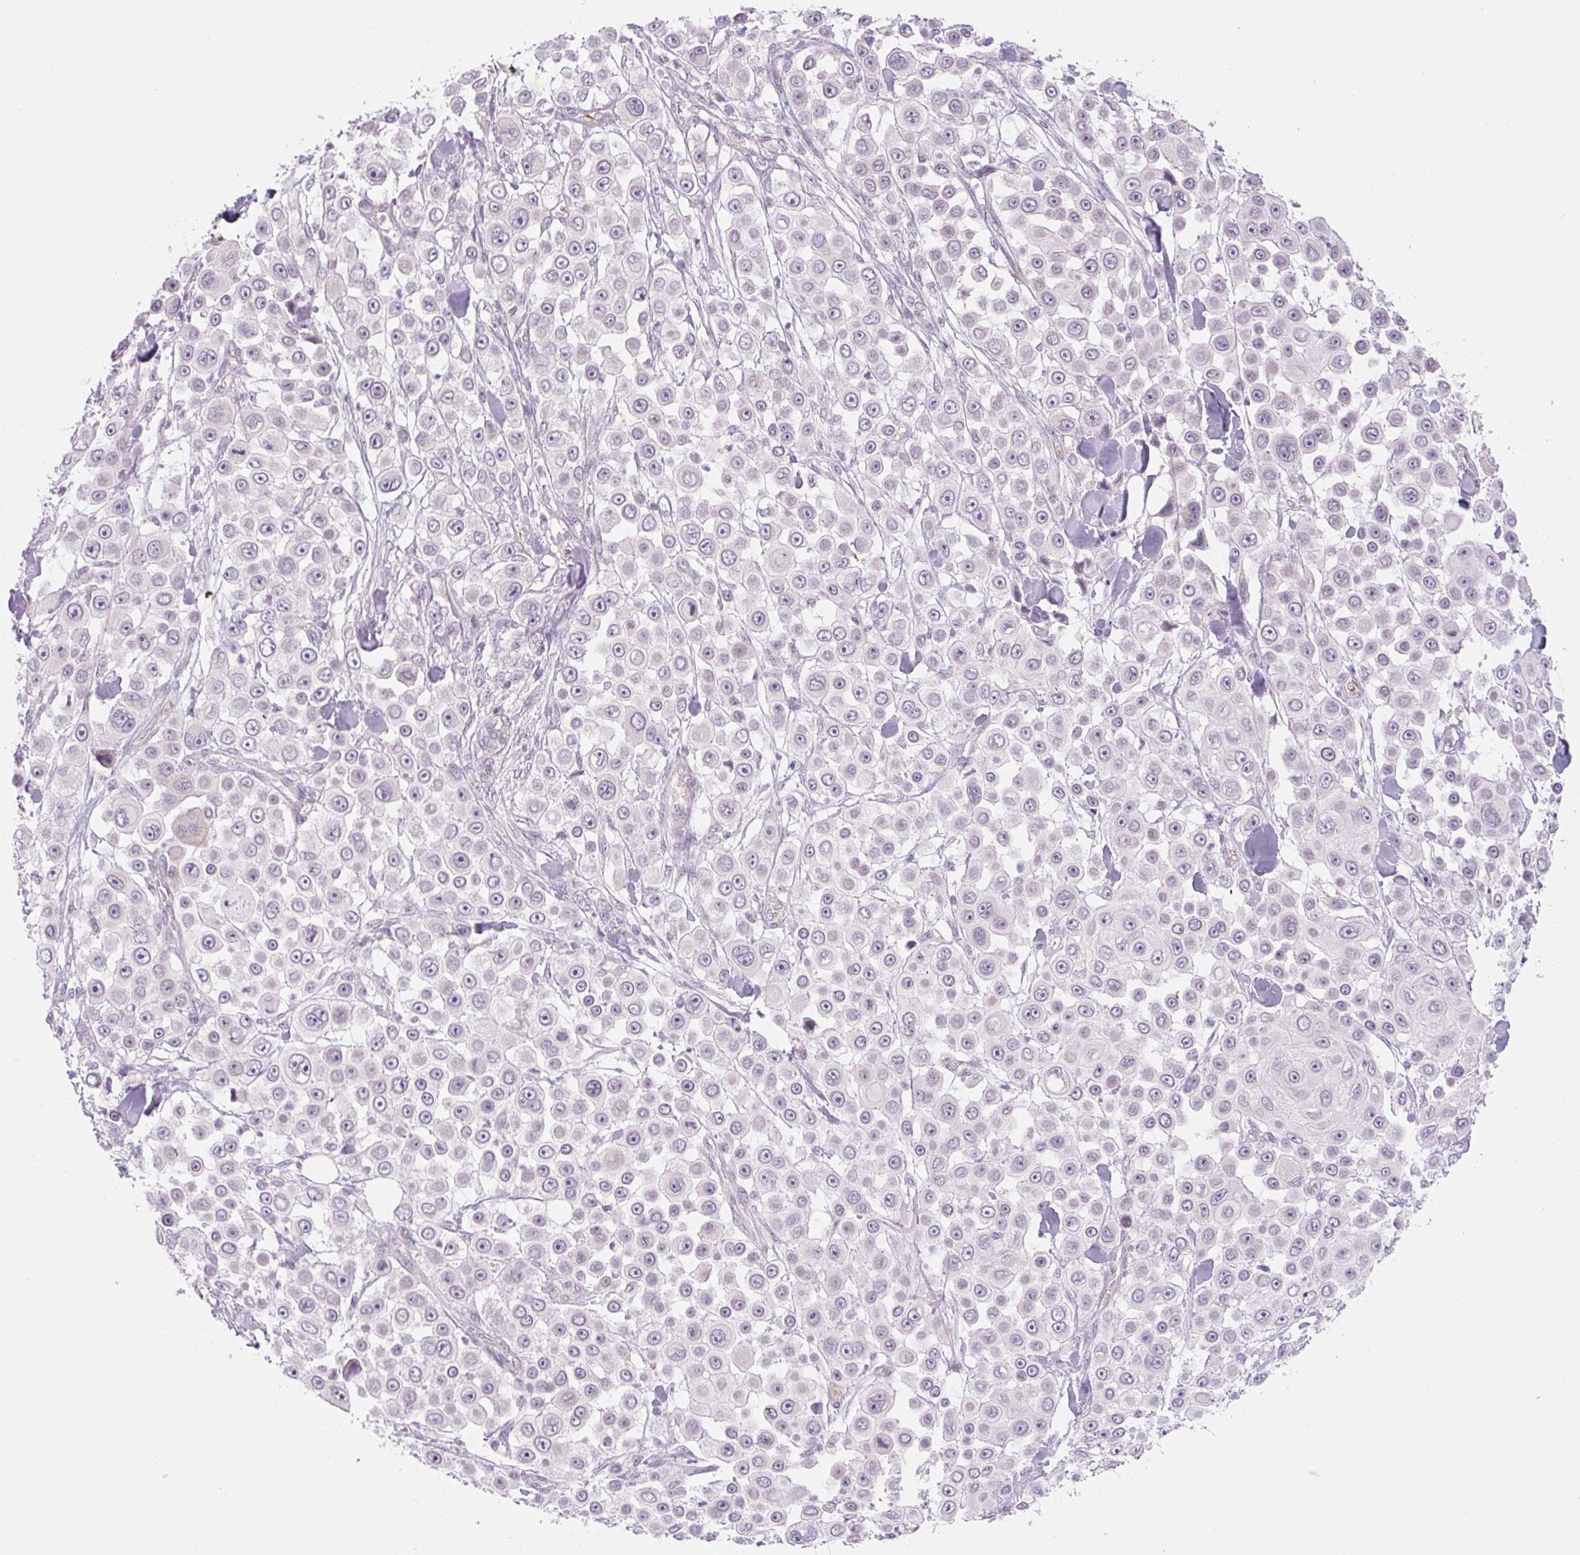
{"staining": {"intensity": "negative", "quantity": "none", "location": "none"}, "tissue": "skin cancer", "cell_type": "Tumor cells", "image_type": "cancer", "snomed": [{"axis": "morphology", "description": "Squamous cell carcinoma, NOS"}, {"axis": "topography", "description": "Skin"}], "caption": "Squamous cell carcinoma (skin) was stained to show a protein in brown. There is no significant staining in tumor cells.", "gene": "CASKIN1", "patient": {"sex": "male", "age": 67}}